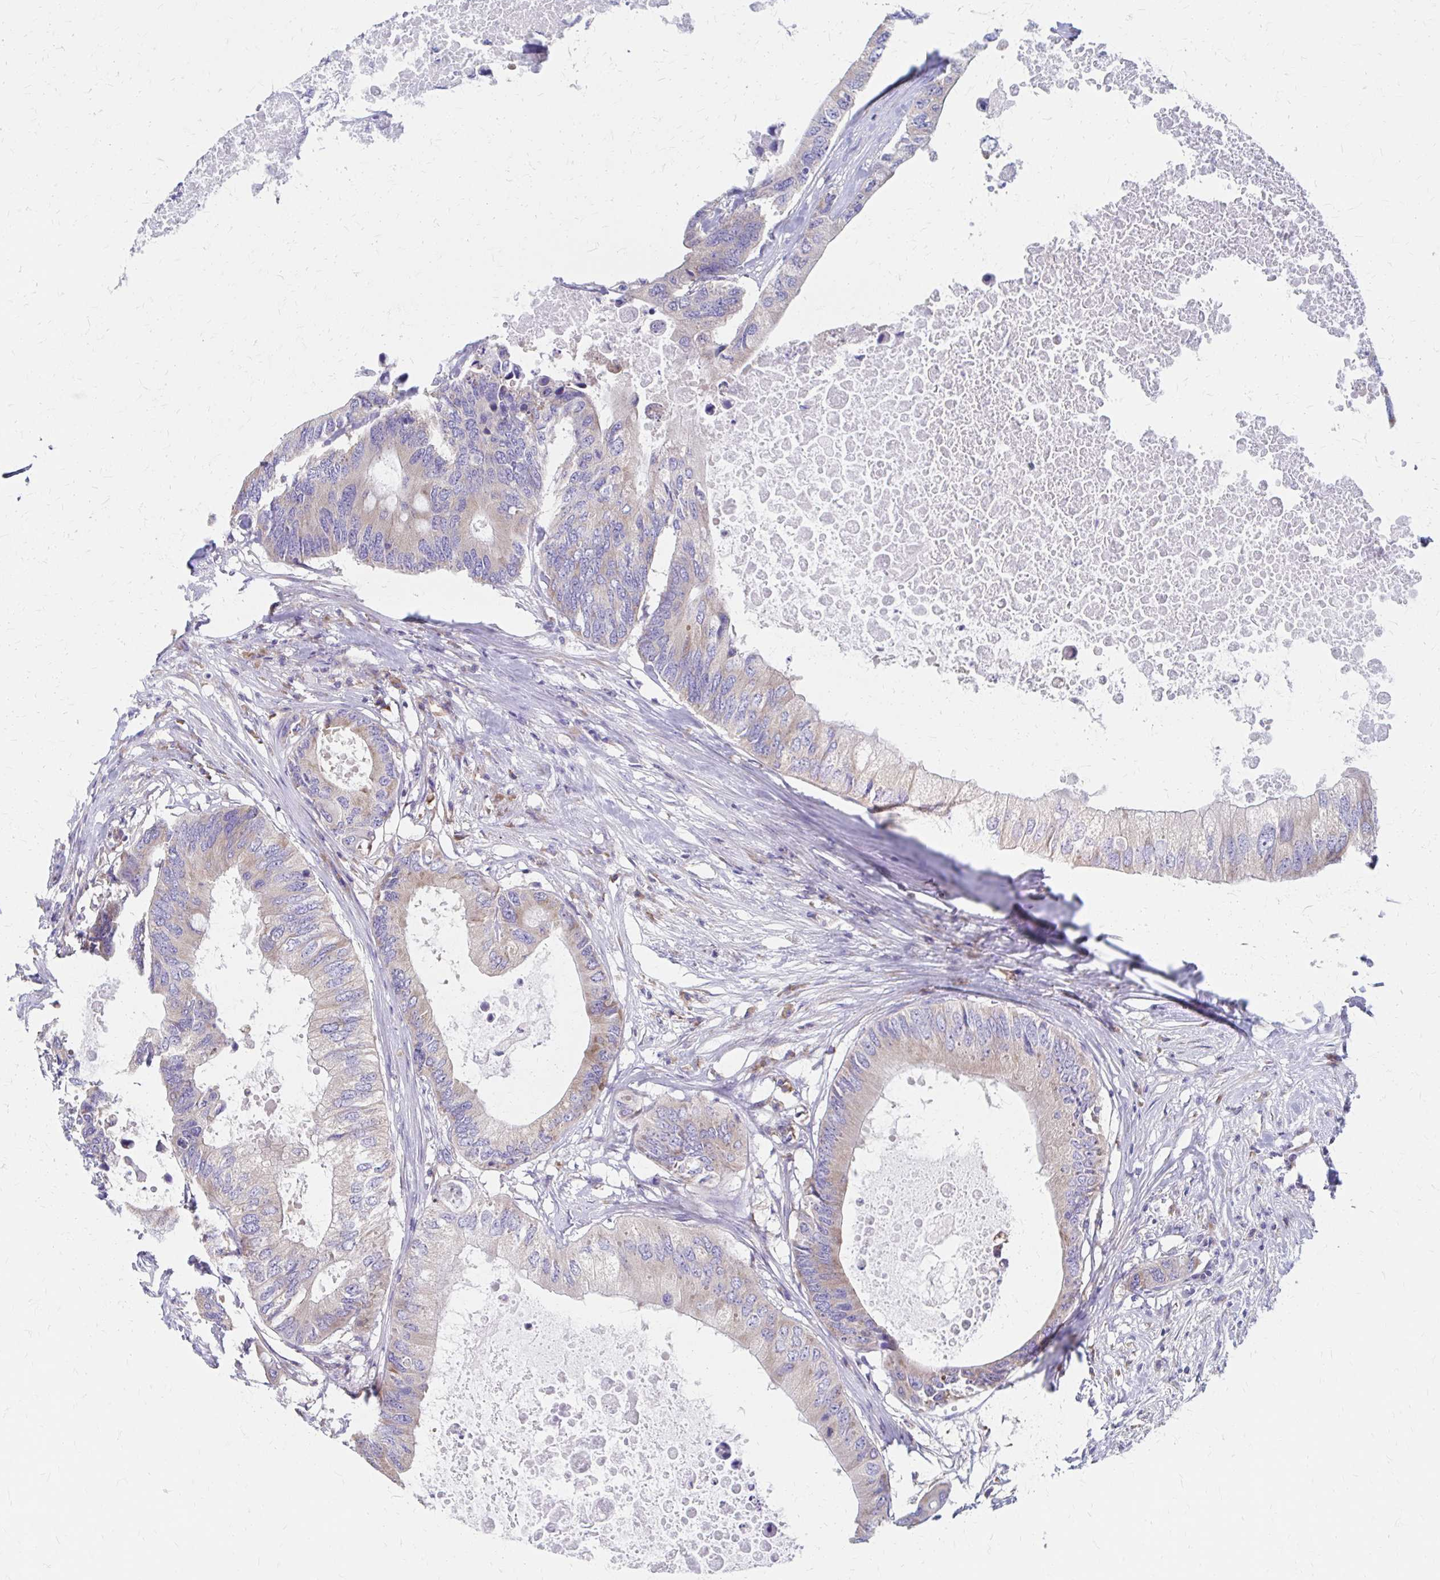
{"staining": {"intensity": "weak", "quantity": "25%-75%", "location": "cytoplasmic/membranous"}, "tissue": "colorectal cancer", "cell_type": "Tumor cells", "image_type": "cancer", "snomed": [{"axis": "morphology", "description": "Adenocarcinoma, NOS"}, {"axis": "topography", "description": "Colon"}], "caption": "A brown stain labels weak cytoplasmic/membranous staining of a protein in human colorectal cancer (adenocarcinoma) tumor cells.", "gene": "RPL27A", "patient": {"sex": "male", "age": 71}}